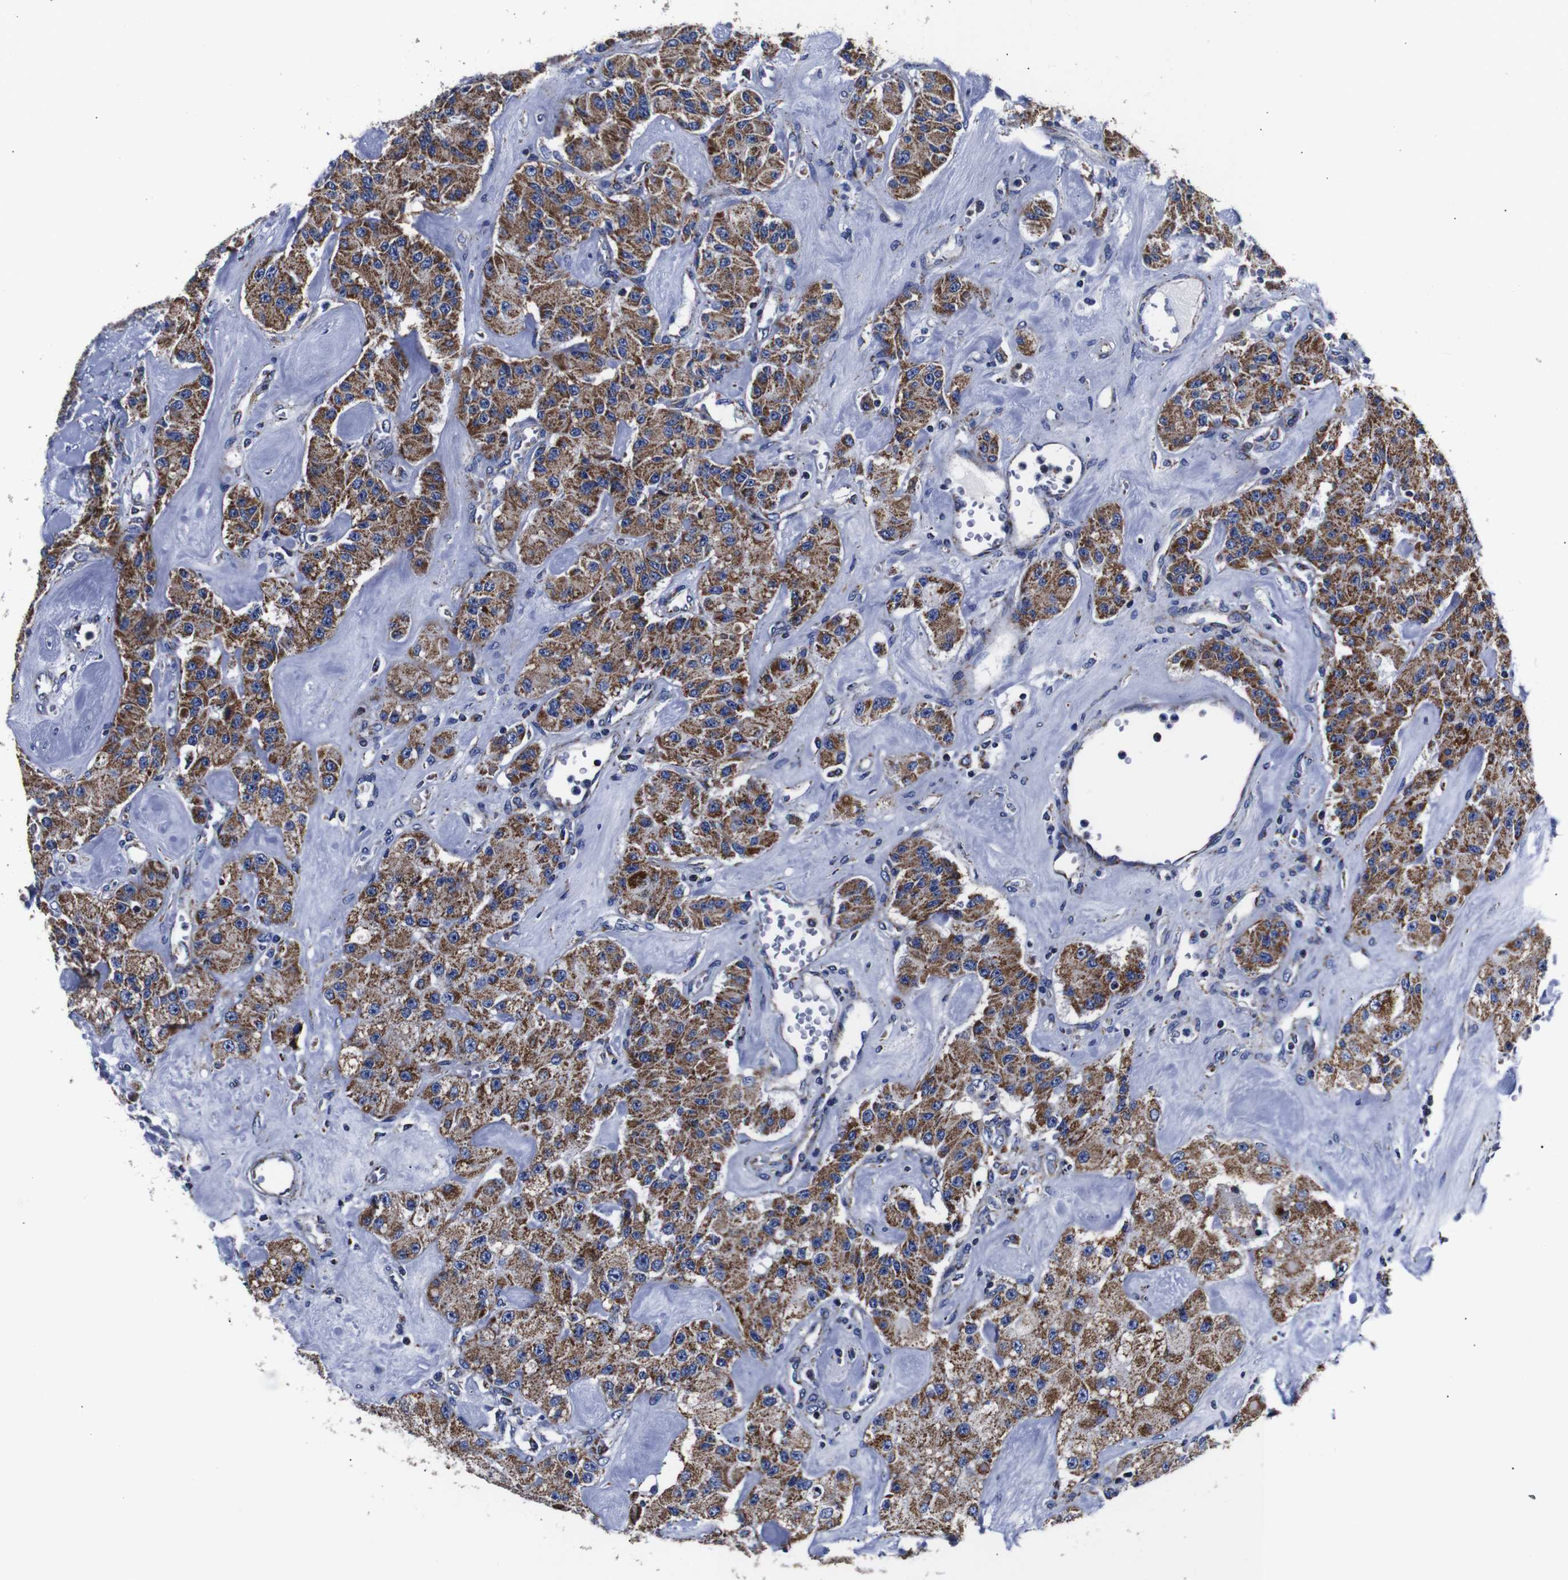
{"staining": {"intensity": "moderate", "quantity": ">75%", "location": "cytoplasmic/membranous"}, "tissue": "carcinoid", "cell_type": "Tumor cells", "image_type": "cancer", "snomed": [{"axis": "morphology", "description": "Carcinoid, malignant, NOS"}, {"axis": "topography", "description": "Pancreas"}], "caption": "The immunohistochemical stain shows moderate cytoplasmic/membranous positivity in tumor cells of carcinoid tissue.", "gene": "FKBP9", "patient": {"sex": "male", "age": 41}}